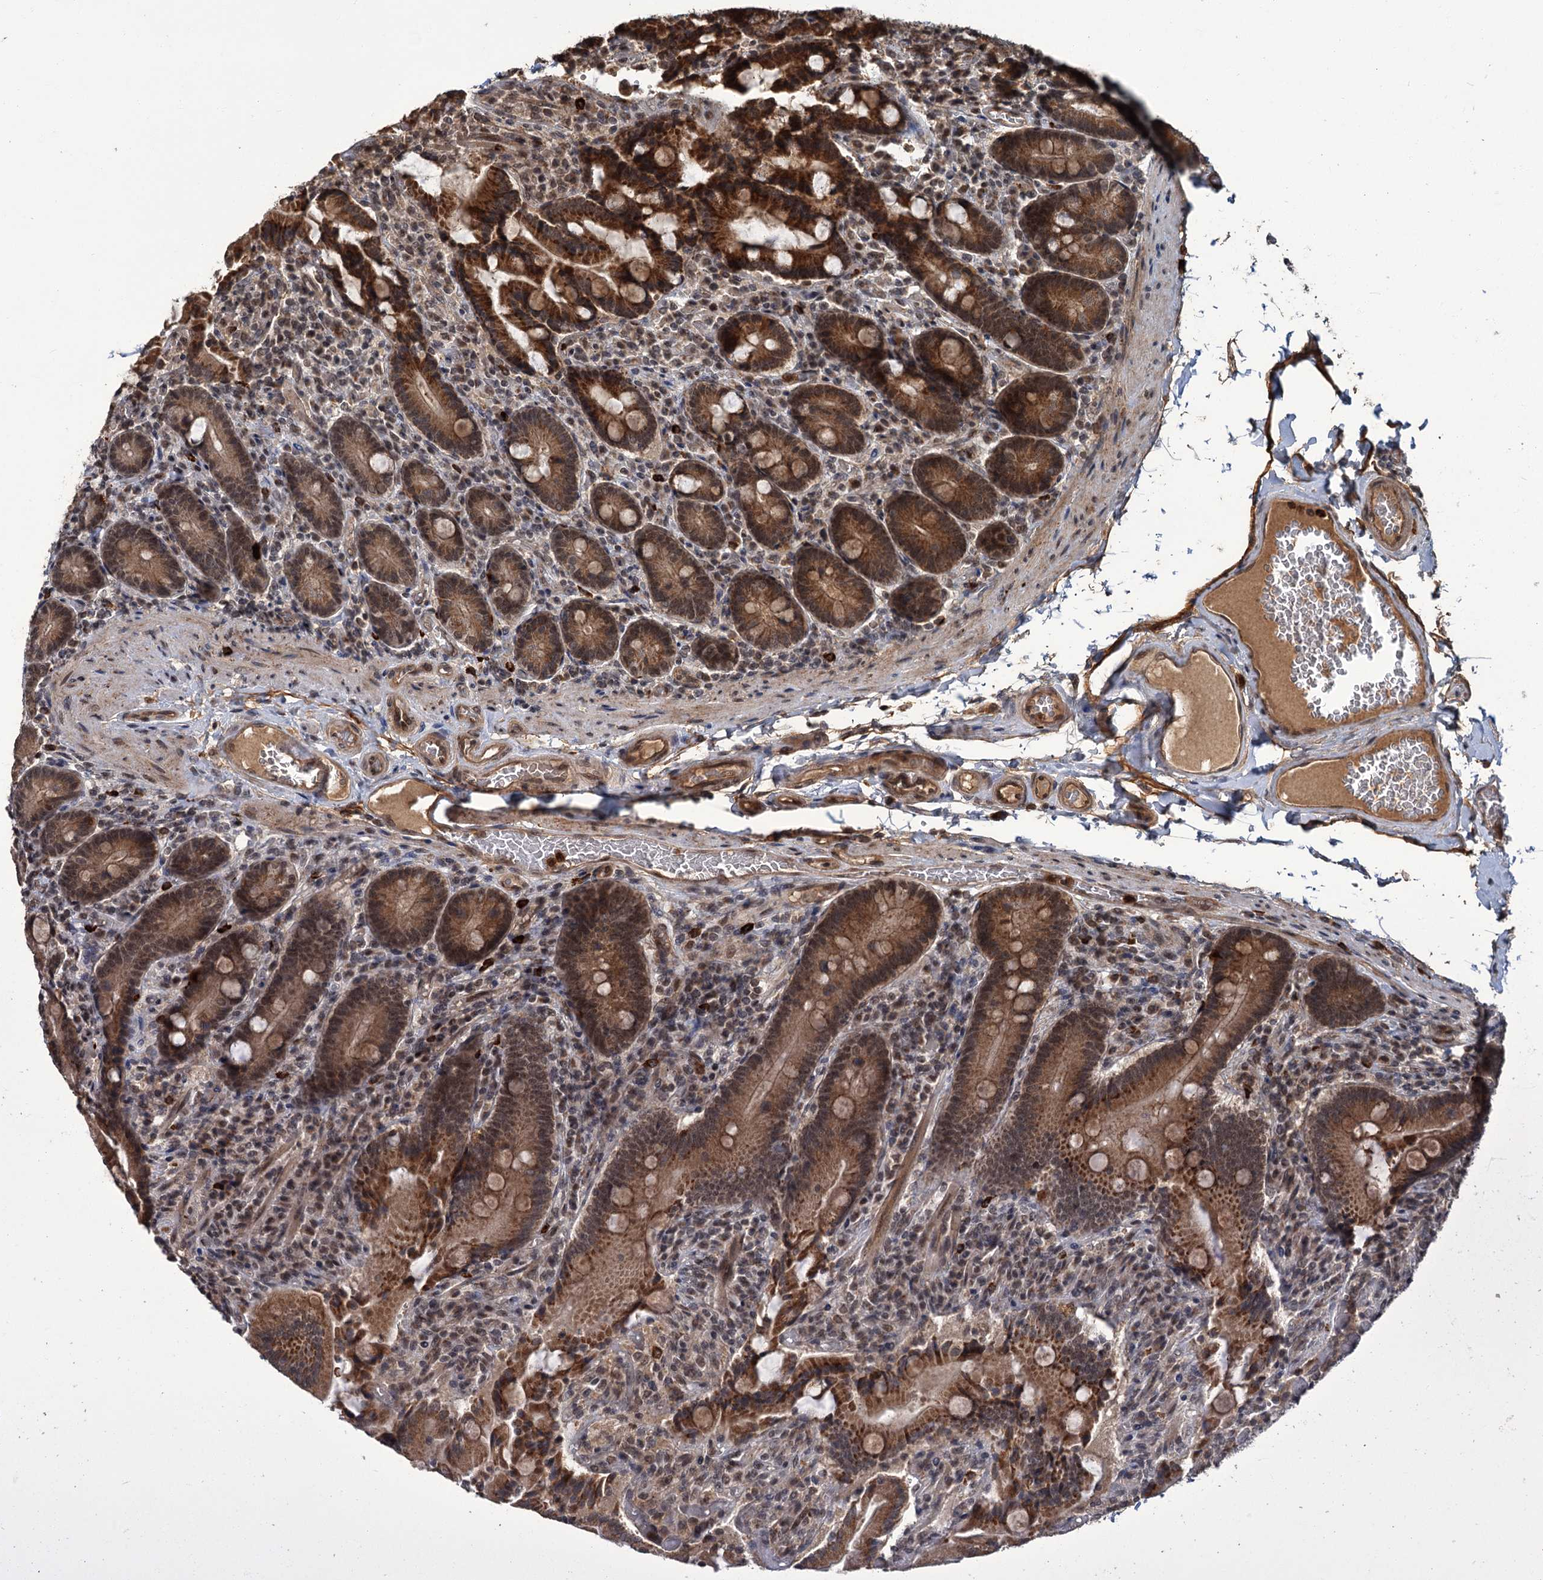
{"staining": {"intensity": "strong", "quantity": ">75%", "location": "cytoplasmic/membranous,nuclear"}, "tissue": "duodenum", "cell_type": "Glandular cells", "image_type": "normal", "snomed": [{"axis": "morphology", "description": "Normal tissue, NOS"}, {"axis": "topography", "description": "Duodenum"}], "caption": "Glandular cells display strong cytoplasmic/membranous,nuclear staining in approximately >75% of cells in normal duodenum. The staining was performed using DAB (3,3'-diaminobenzidine) to visualize the protein expression in brown, while the nuclei were stained in blue with hematoxylin (Magnification: 20x).", "gene": "KANSL2", "patient": {"sex": "female", "age": 62}}